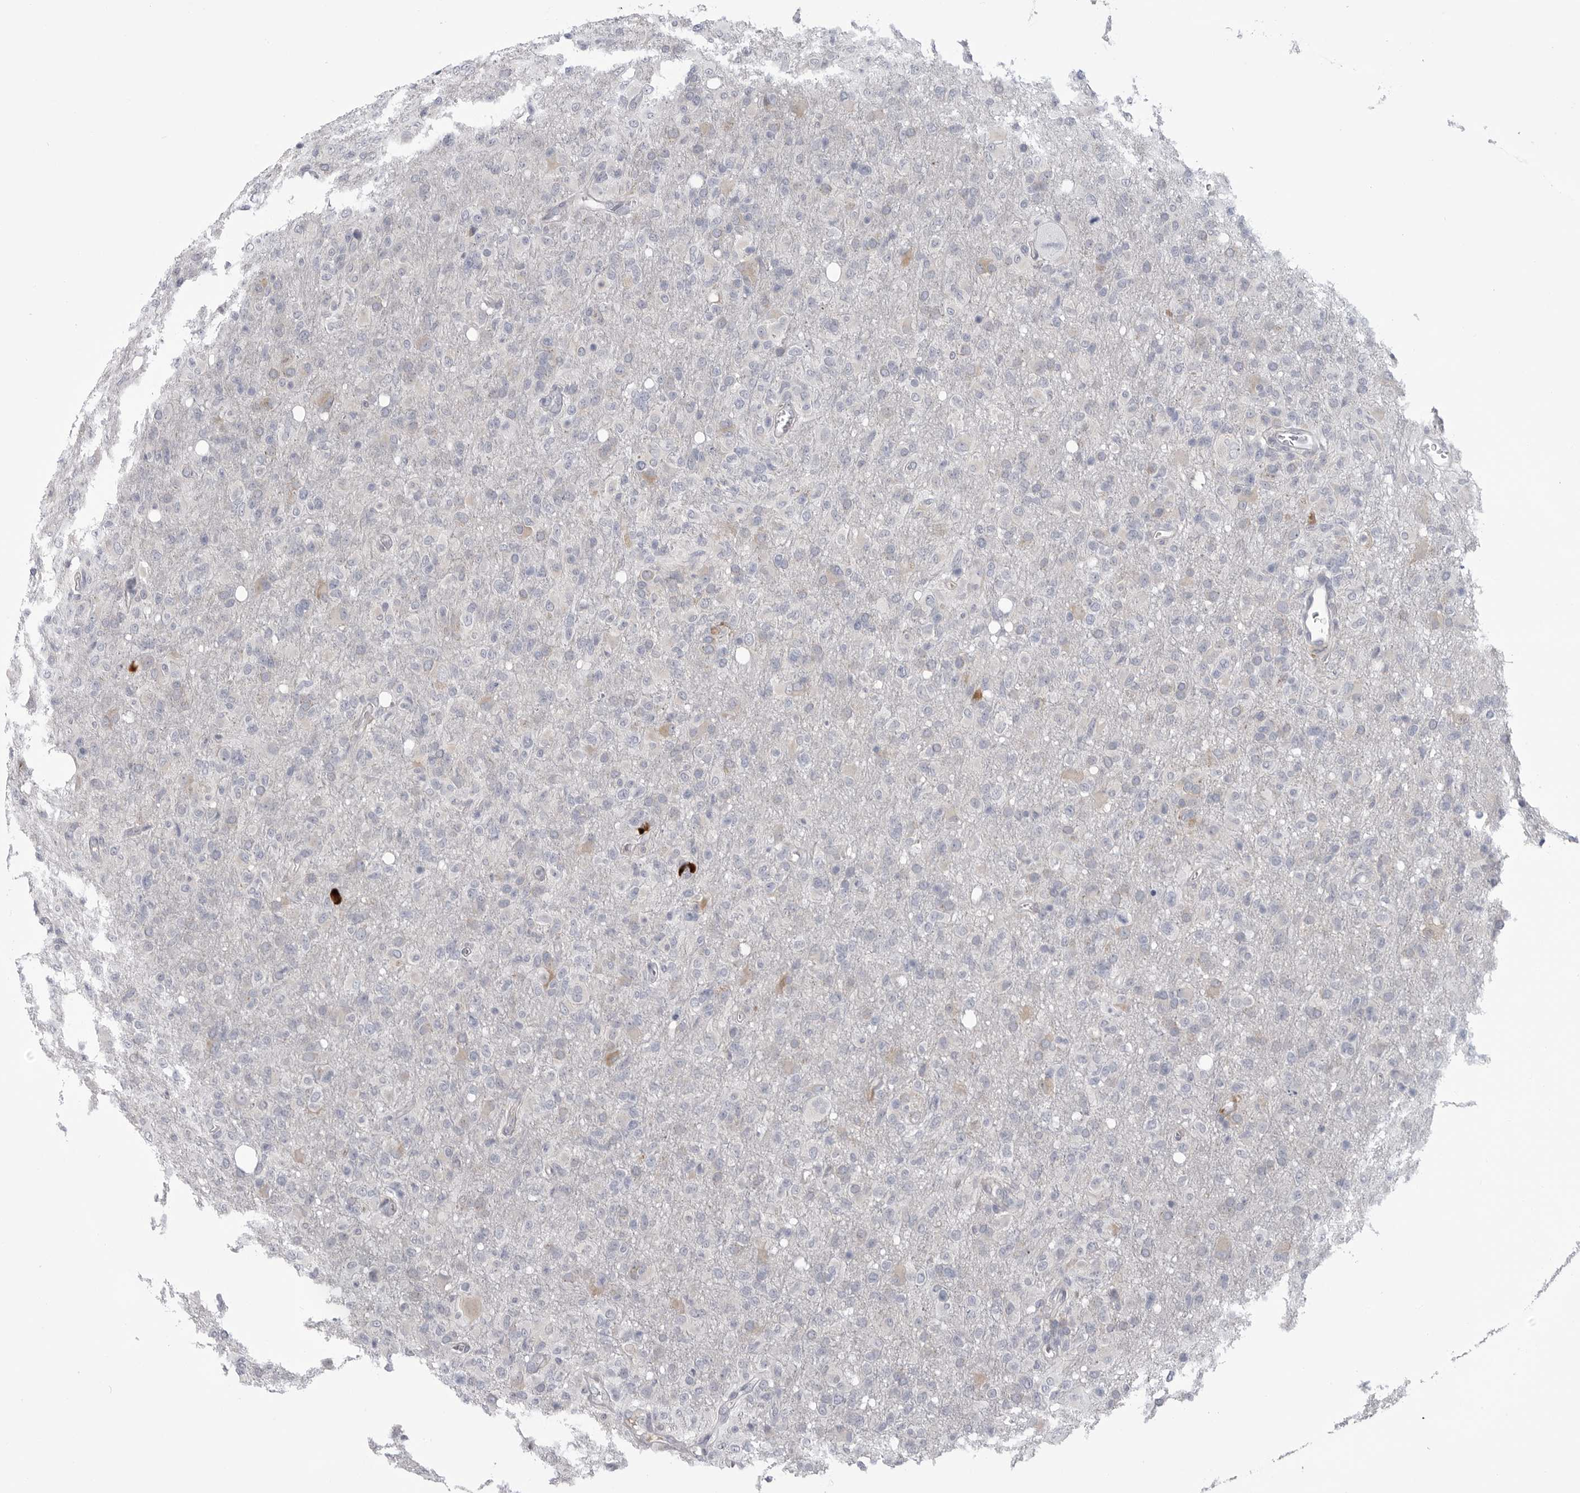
{"staining": {"intensity": "negative", "quantity": "none", "location": "none"}, "tissue": "glioma", "cell_type": "Tumor cells", "image_type": "cancer", "snomed": [{"axis": "morphology", "description": "Glioma, malignant, High grade"}, {"axis": "topography", "description": "Brain"}], "caption": "This is an immunohistochemistry photomicrograph of glioma. There is no staining in tumor cells.", "gene": "FKBP2", "patient": {"sex": "female", "age": 57}}